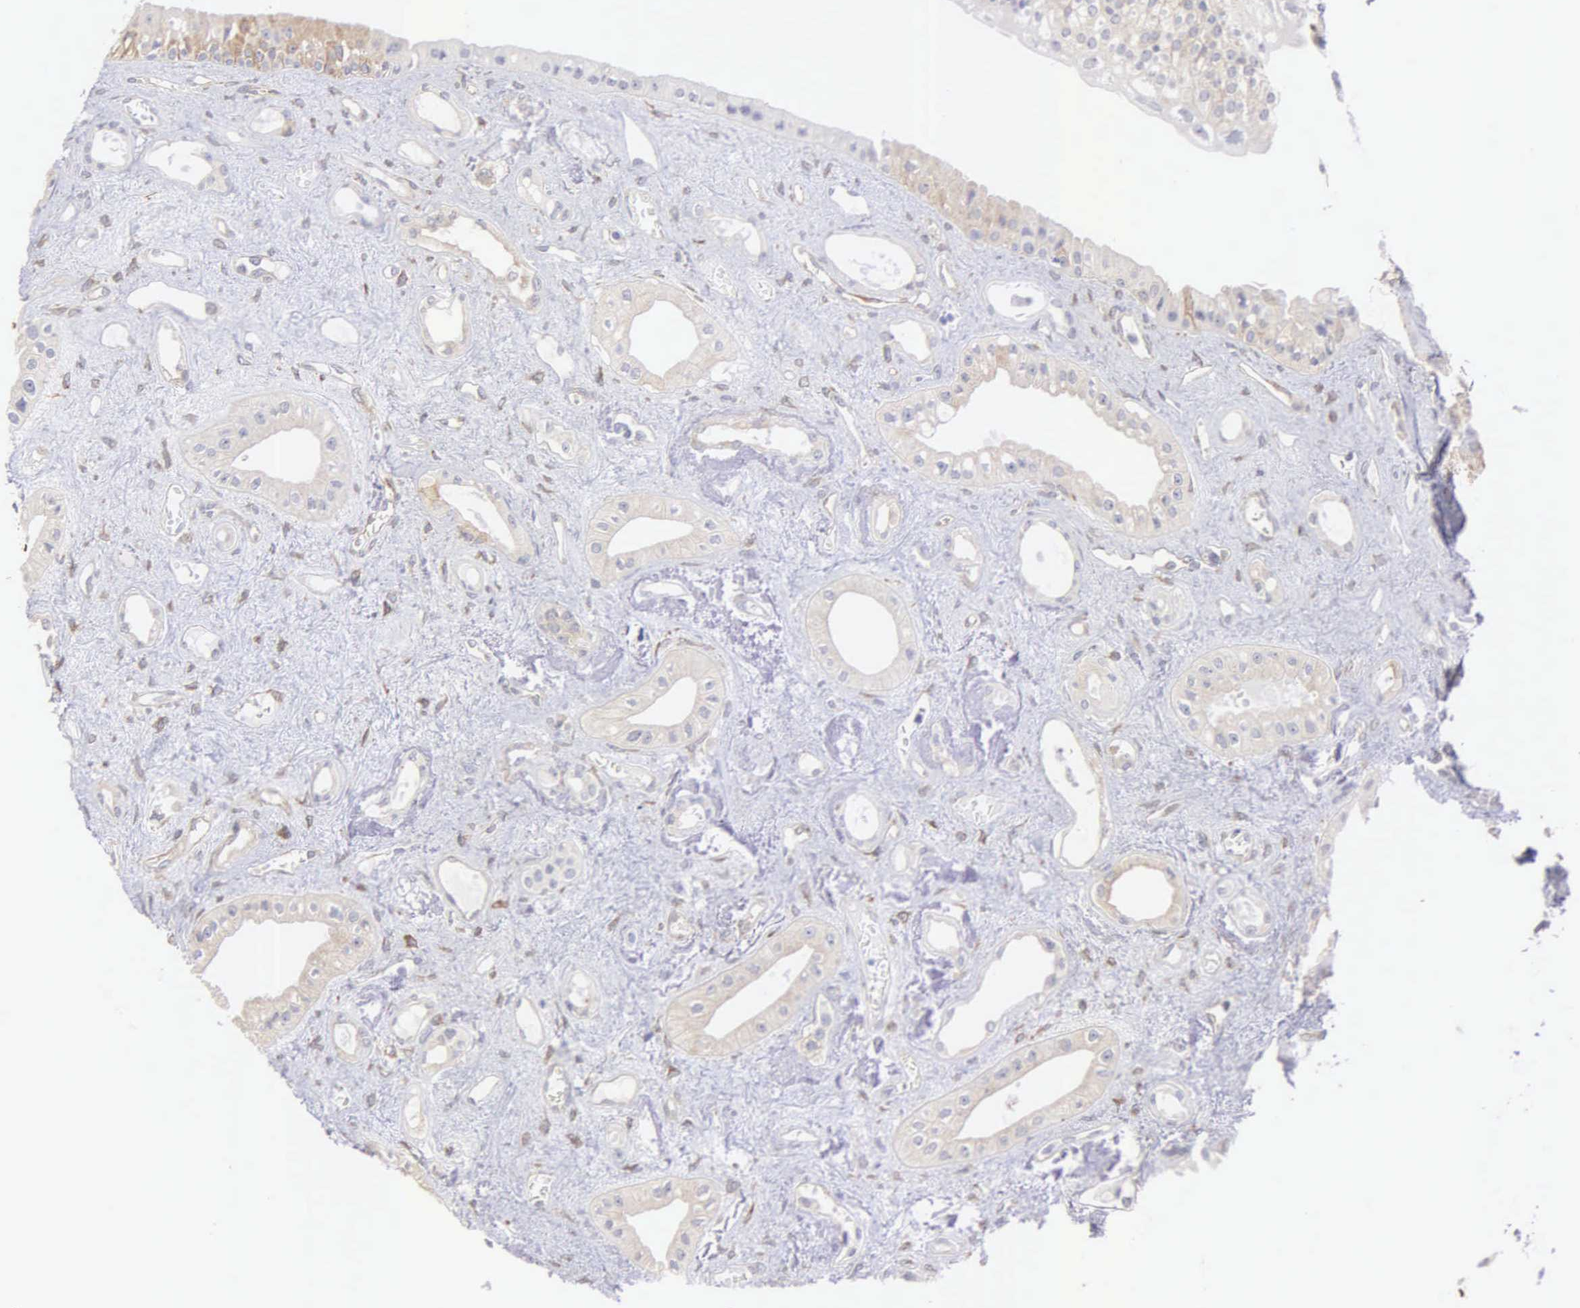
{"staining": {"intensity": "weak", "quantity": ">75%", "location": "cytoplasmic/membranous"}, "tissue": "urinary bladder", "cell_type": "Urothelial cells", "image_type": "normal", "snomed": [{"axis": "morphology", "description": "Normal tissue, NOS"}, {"axis": "topography", "description": "Kidney"}, {"axis": "topography", "description": "Urinary bladder"}], "caption": "A high-resolution histopathology image shows immunohistochemistry (IHC) staining of normal urinary bladder, which exhibits weak cytoplasmic/membranous expression in approximately >75% of urothelial cells. The protein is stained brown, and the nuclei are stained in blue (DAB IHC with brightfield microscopy, high magnification).", "gene": "LIN52", "patient": {"sex": "male", "age": 67}}